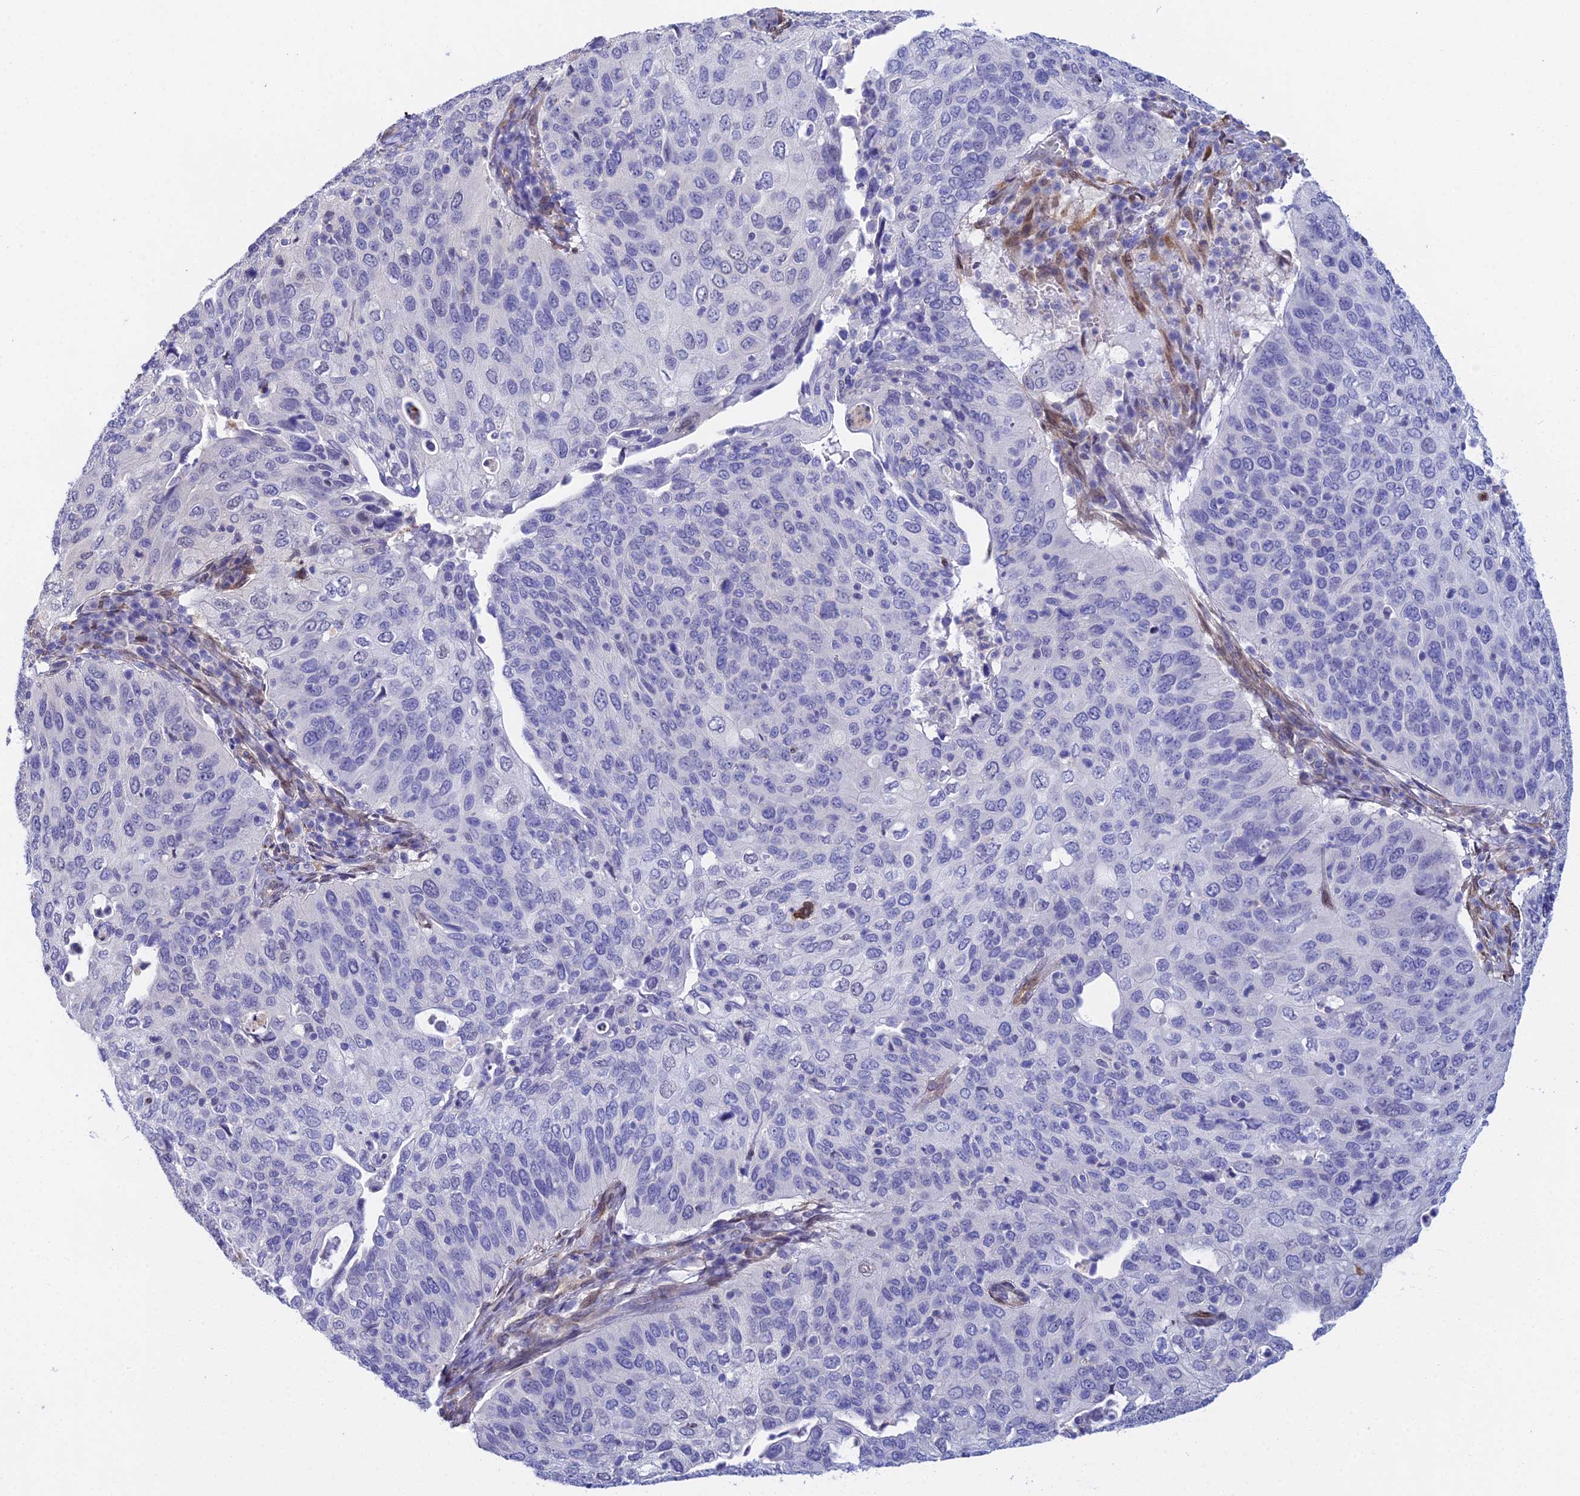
{"staining": {"intensity": "negative", "quantity": "none", "location": "none"}, "tissue": "cervical cancer", "cell_type": "Tumor cells", "image_type": "cancer", "snomed": [{"axis": "morphology", "description": "Squamous cell carcinoma, NOS"}, {"axis": "topography", "description": "Cervix"}], "caption": "Immunohistochemical staining of human cervical cancer displays no significant expression in tumor cells. (DAB (3,3'-diaminobenzidine) immunohistochemistry (IHC) visualized using brightfield microscopy, high magnification).", "gene": "MXRA7", "patient": {"sex": "female", "age": 36}}